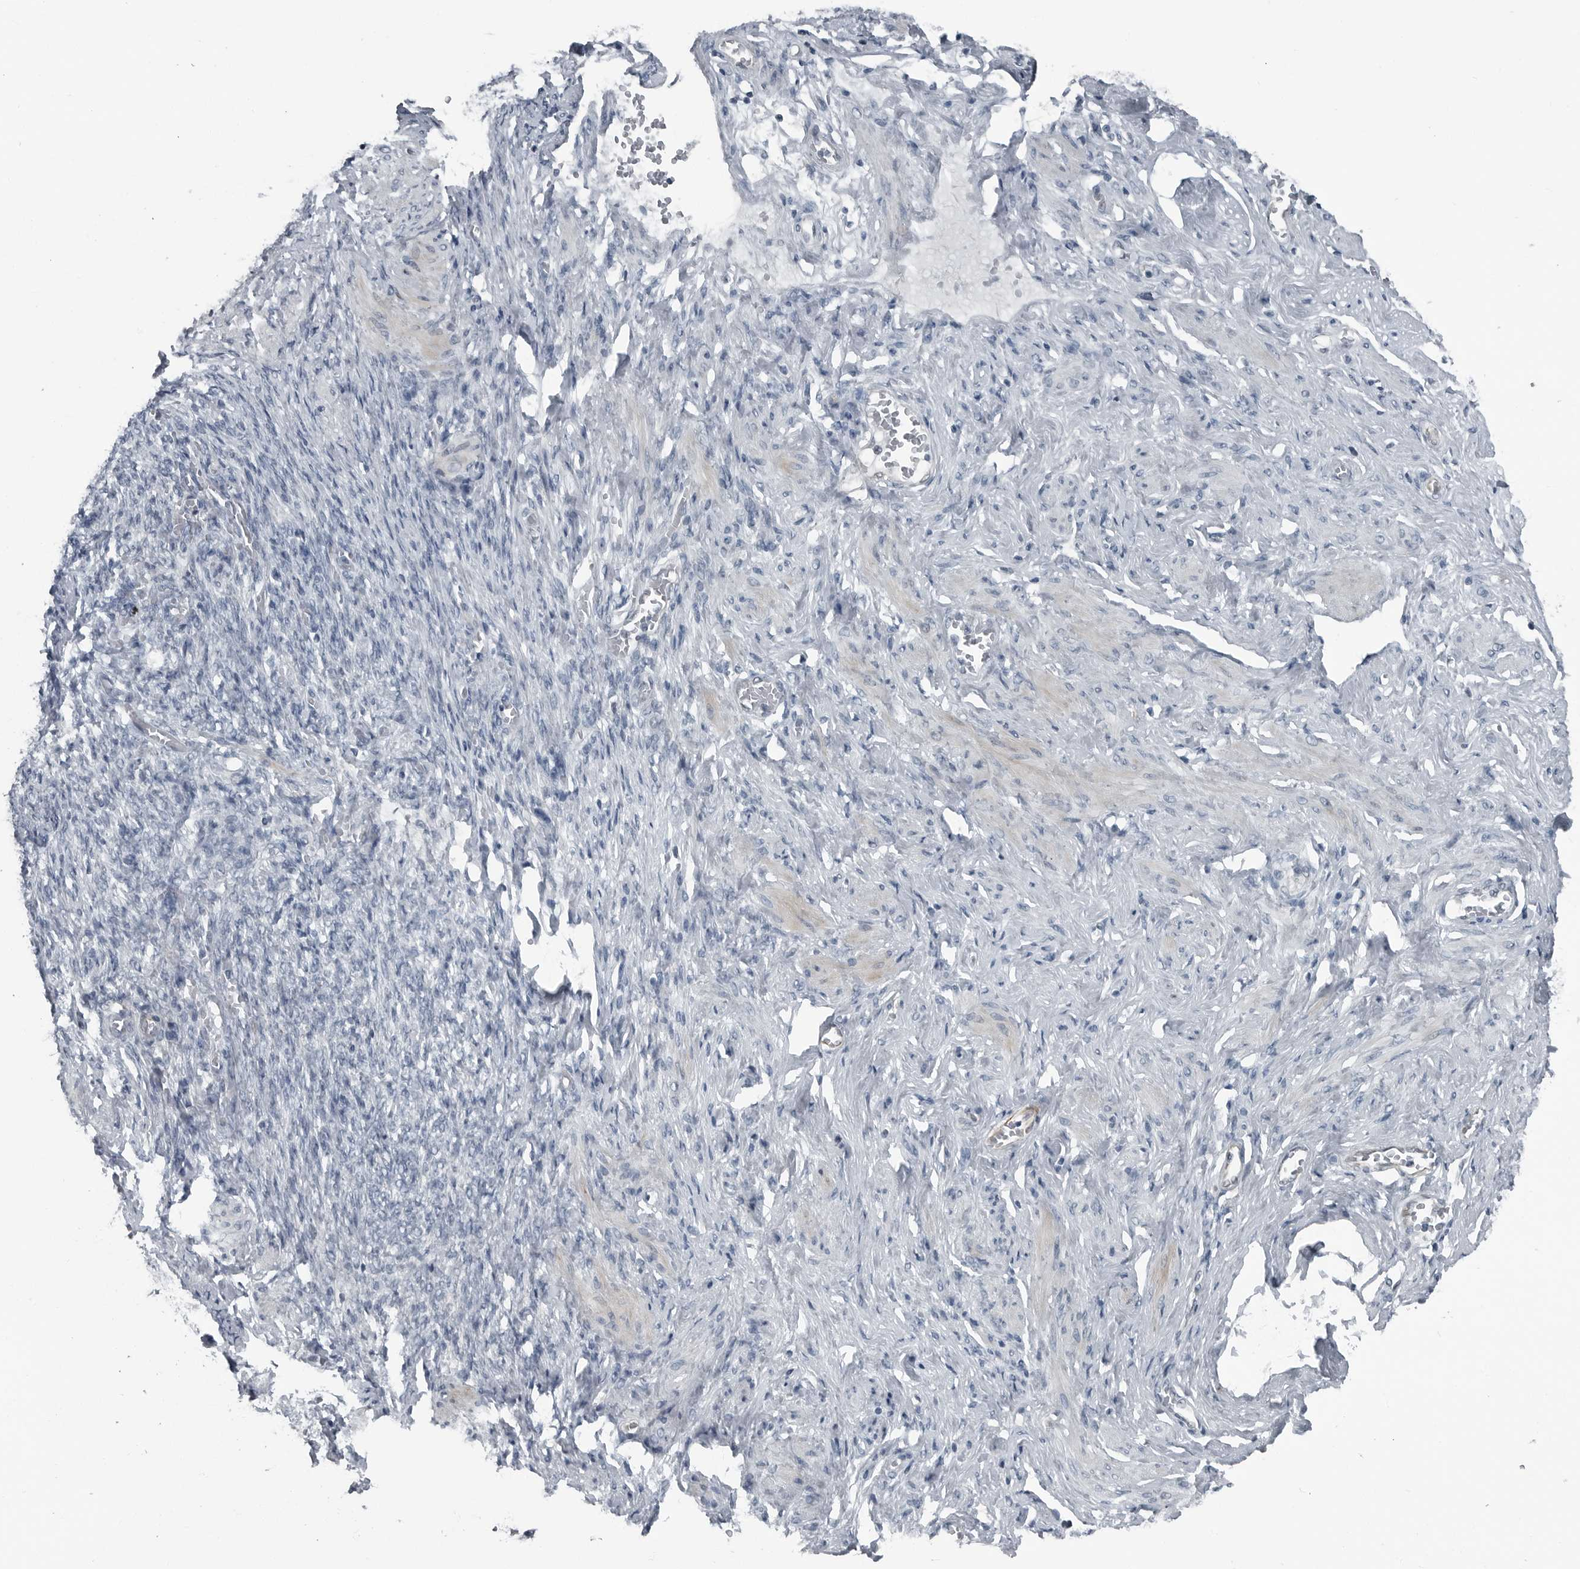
{"staining": {"intensity": "negative", "quantity": "none", "location": "none"}, "tissue": "adipose tissue", "cell_type": "Adipocytes", "image_type": "normal", "snomed": [{"axis": "morphology", "description": "Normal tissue, NOS"}, {"axis": "topography", "description": "Vascular tissue"}, {"axis": "topography", "description": "Fallopian tube"}, {"axis": "topography", "description": "Ovary"}], "caption": "This photomicrograph is of benign adipose tissue stained with immunohistochemistry to label a protein in brown with the nuclei are counter-stained blue. There is no expression in adipocytes.", "gene": "GAK", "patient": {"sex": "female", "age": 67}}